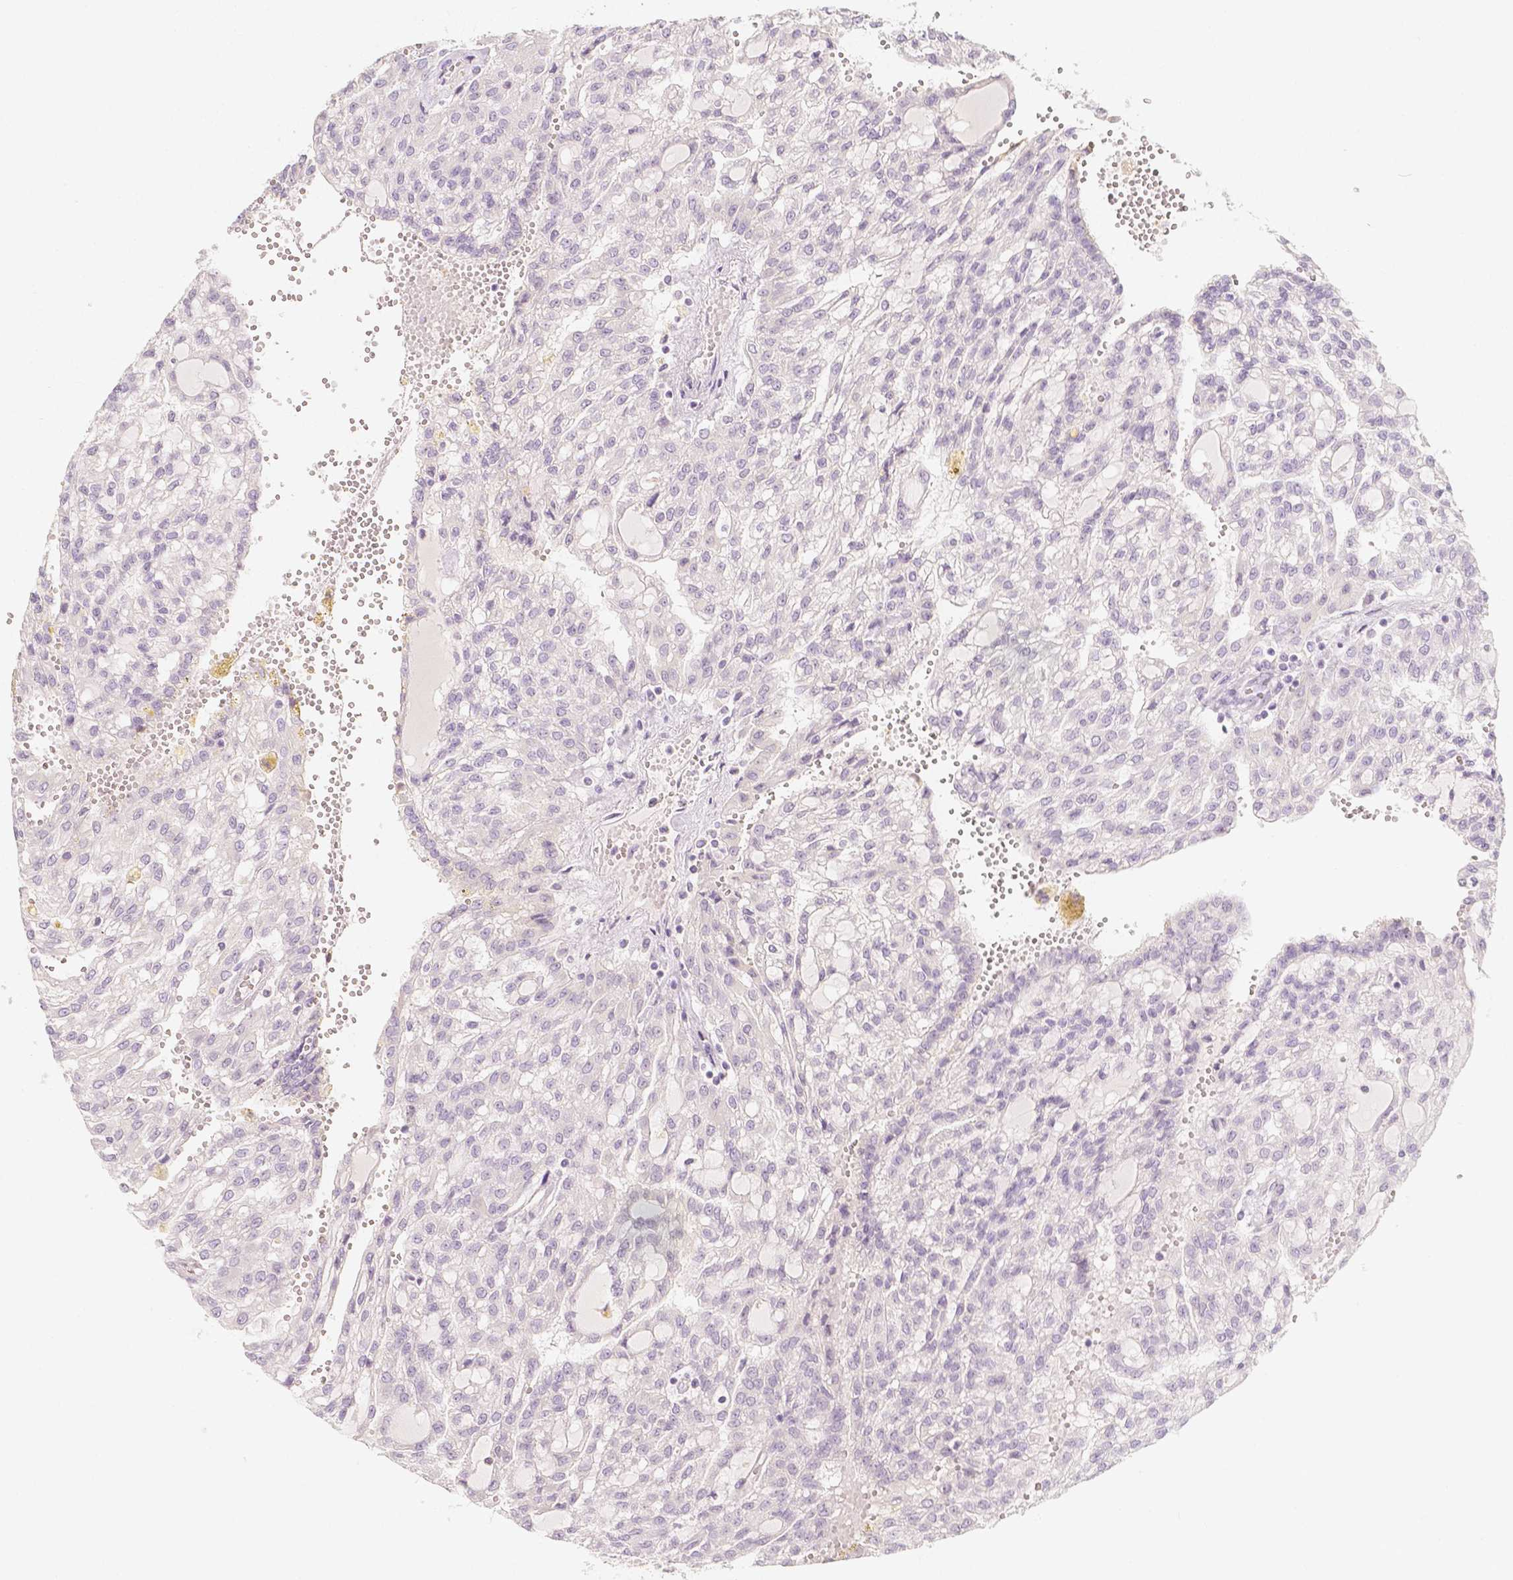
{"staining": {"intensity": "negative", "quantity": "none", "location": "none"}, "tissue": "renal cancer", "cell_type": "Tumor cells", "image_type": "cancer", "snomed": [{"axis": "morphology", "description": "Adenocarcinoma, NOS"}, {"axis": "topography", "description": "Kidney"}], "caption": "Micrograph shows no significant protein staining in tumor cells of renal cancer.", "gene": "BATF", "patient": {"sex": "male", "age": 63}}